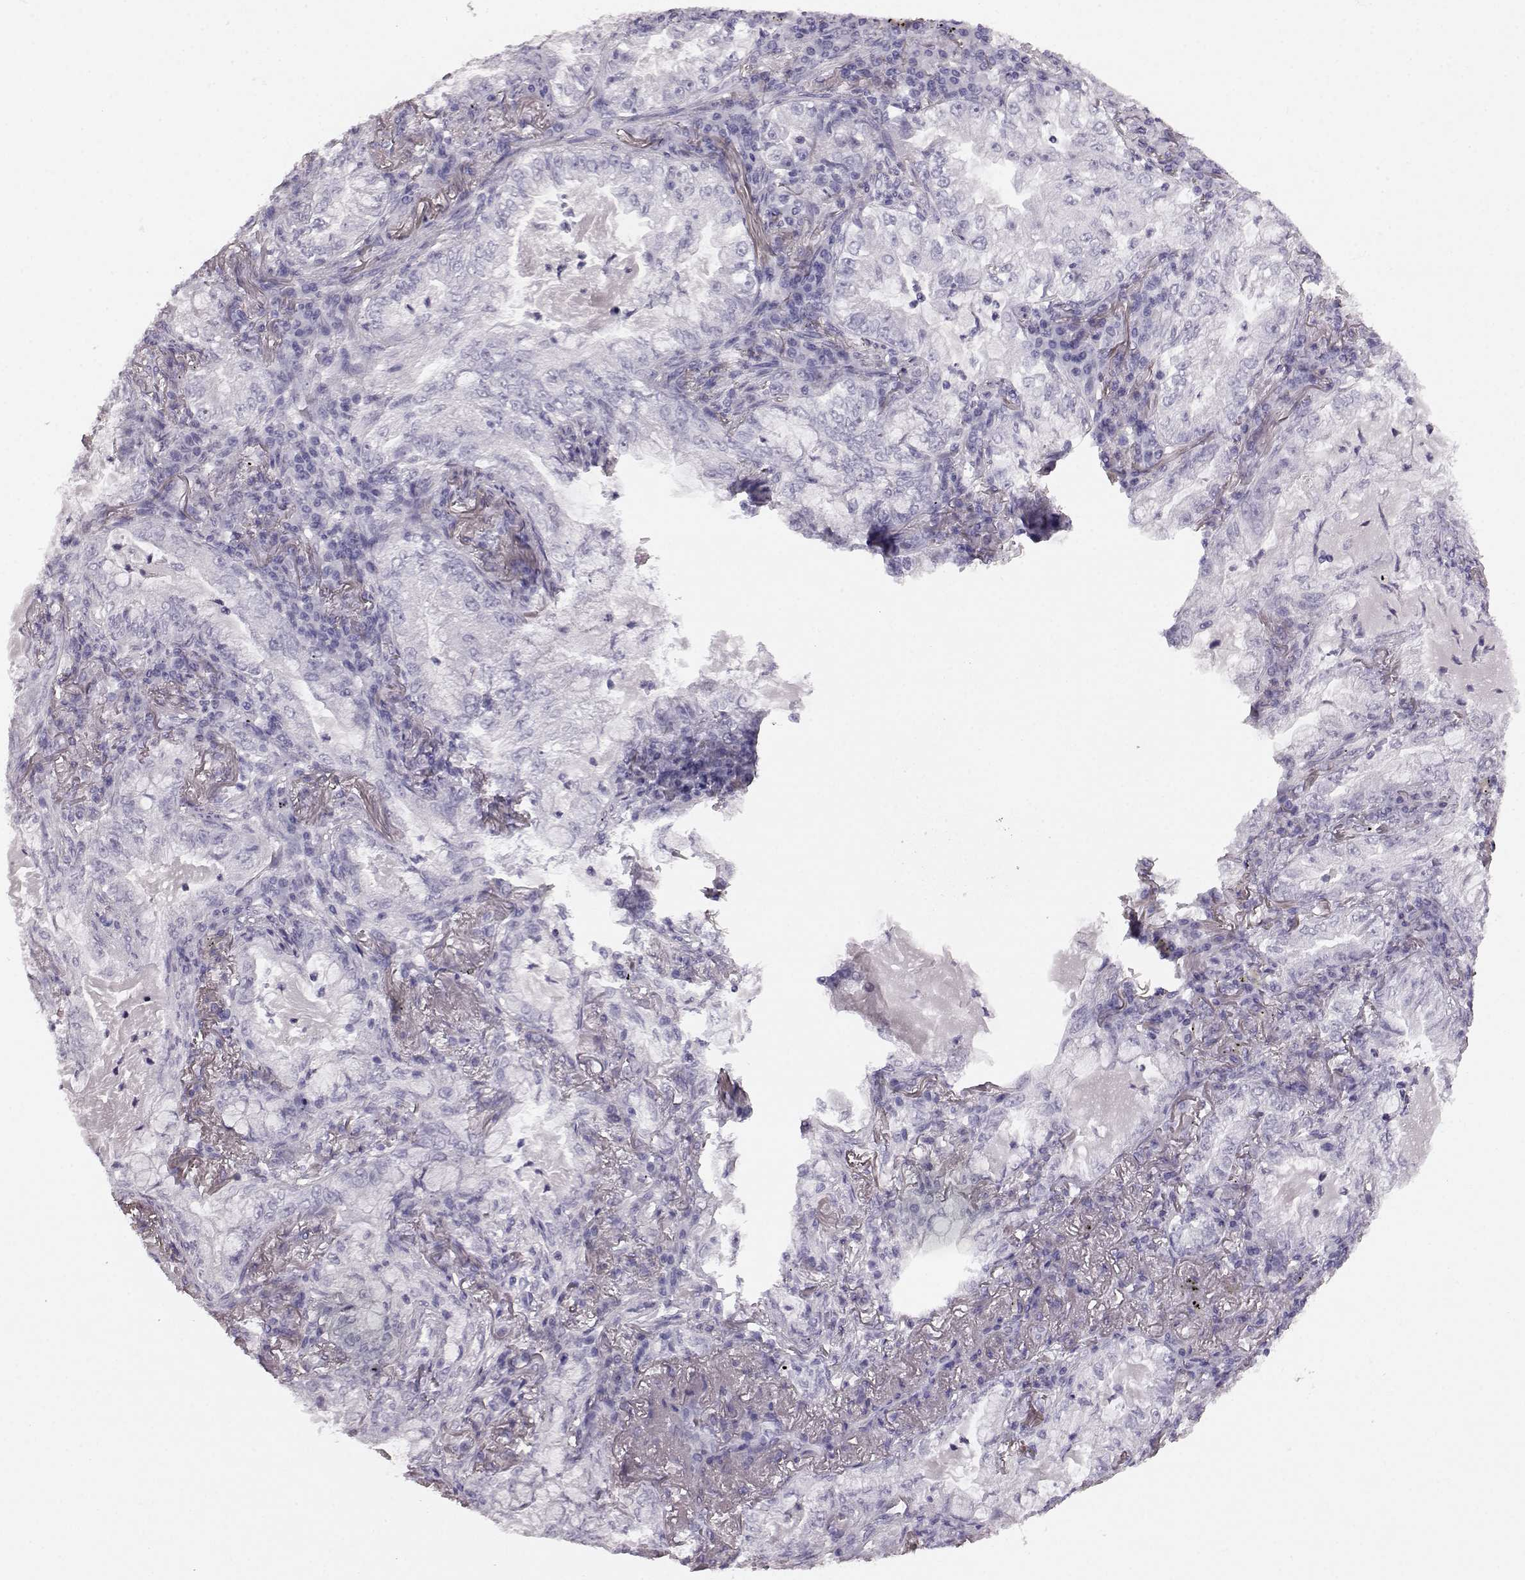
{"staining": {"intensity": "negative", "quantity": "none", "location": "none"}, "tissue": "lung cancer", "cell_type": "Tumor cells", "image_type": "cancer", "snomed": [{"axis": "morphology", "description": "Adenocarcinoma, NOS"}, {"axis": "topography", "description": "Lung"}], "caption": "IHC of human lung cancer shows no staining in tumor cells. (Brightfield microscopy of DAB immunohistochemistry (IHC) at high magnification).", "gene": "AIPL1", "patient": {"sex": "female", "age": 73}}